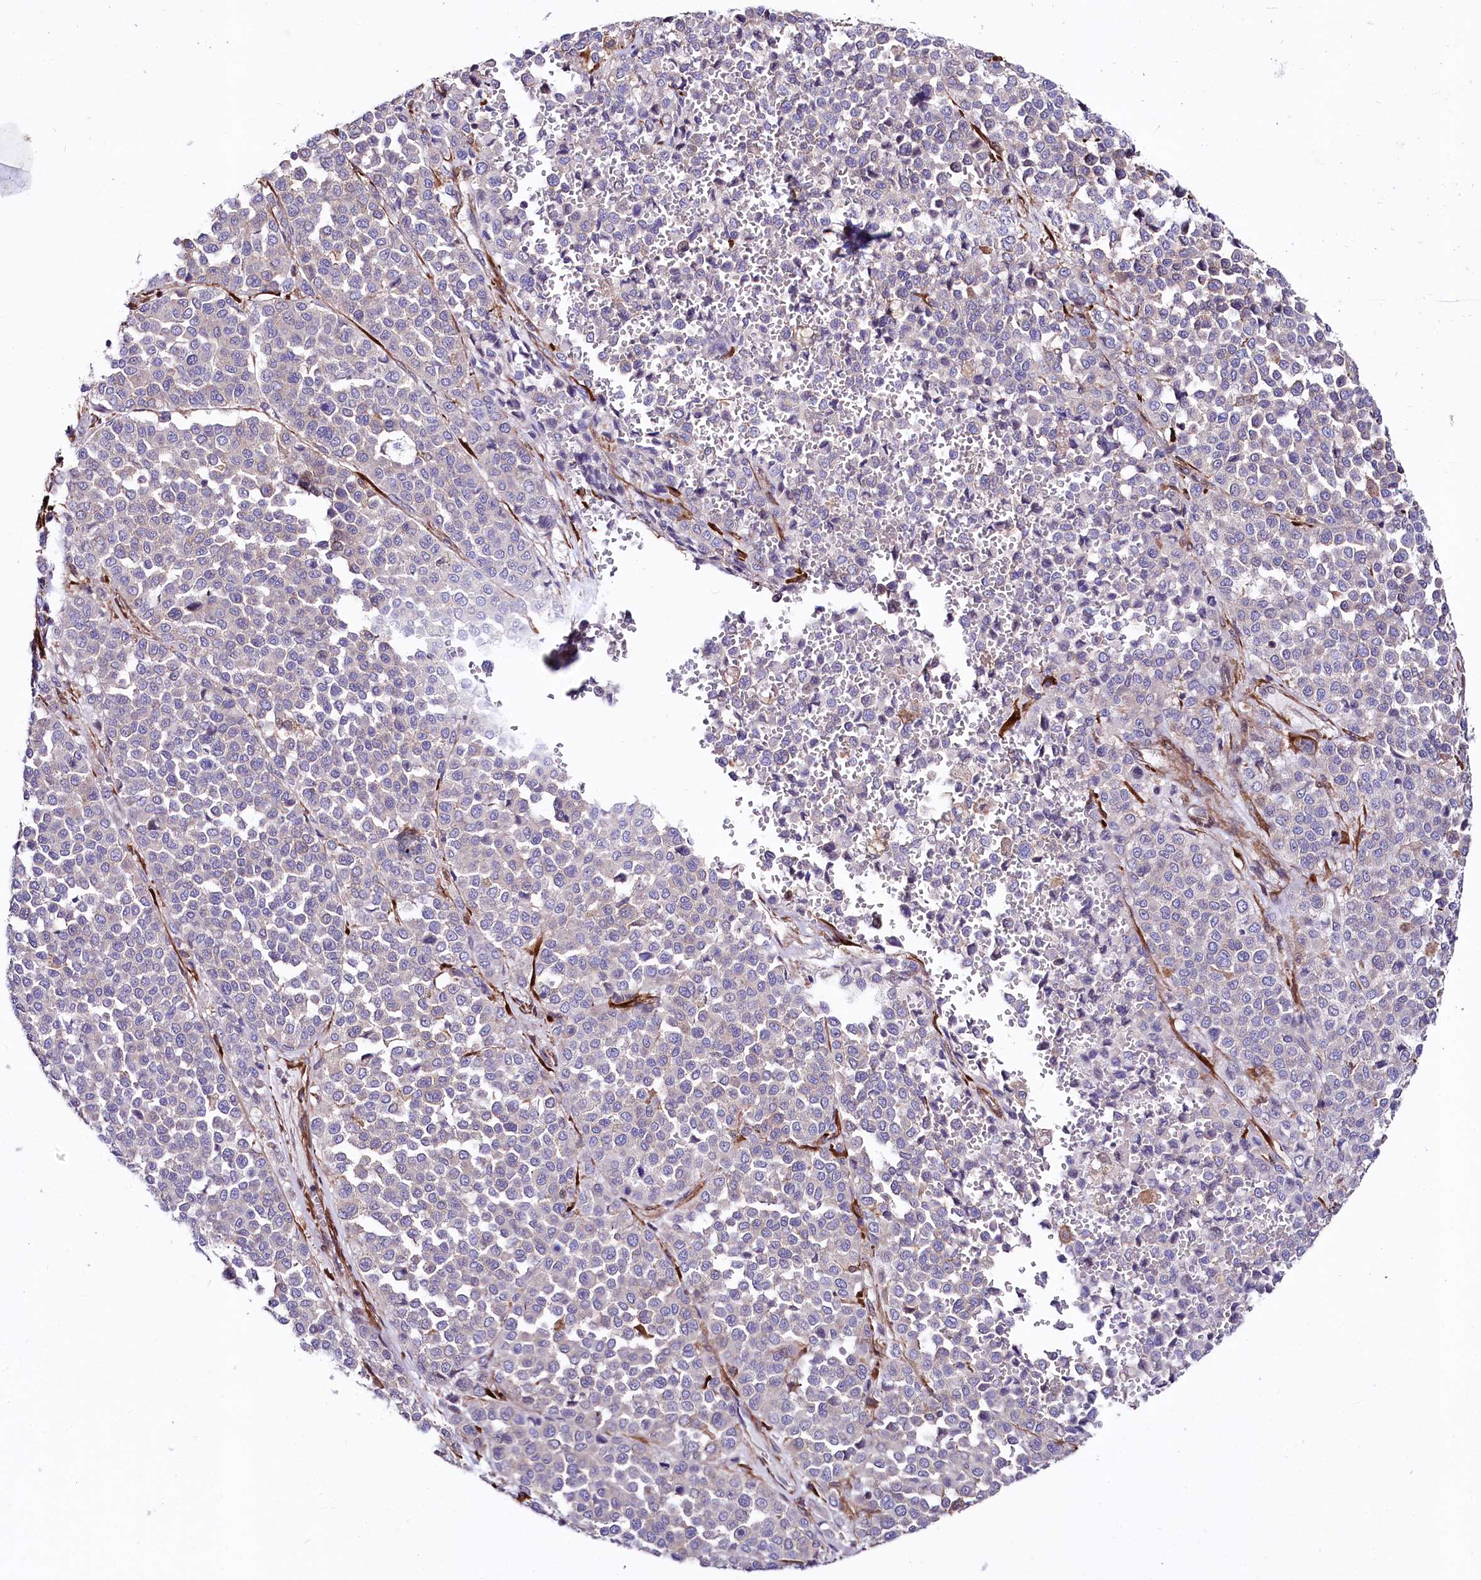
{"staining": {"intensity": "negative", "quantity": "none", "location": "none"}, "tissue": "melanoma", "cell_type": "Tumor cells", "image_type": "cancer", "snomed": [{"axis": "morphology", "description": "Malignant melanoma, Metastatic site"}, {"axis": "topography", "description": "Pancreas"}], "caption": "High power microscopy photomicrograph of an IHC micrograph of malignant melanoma (metastatic site), revealing no significant positivity in tumor cells.", "gene": "FCHSD2", "patient": {"sex": "female", "age": 30}}